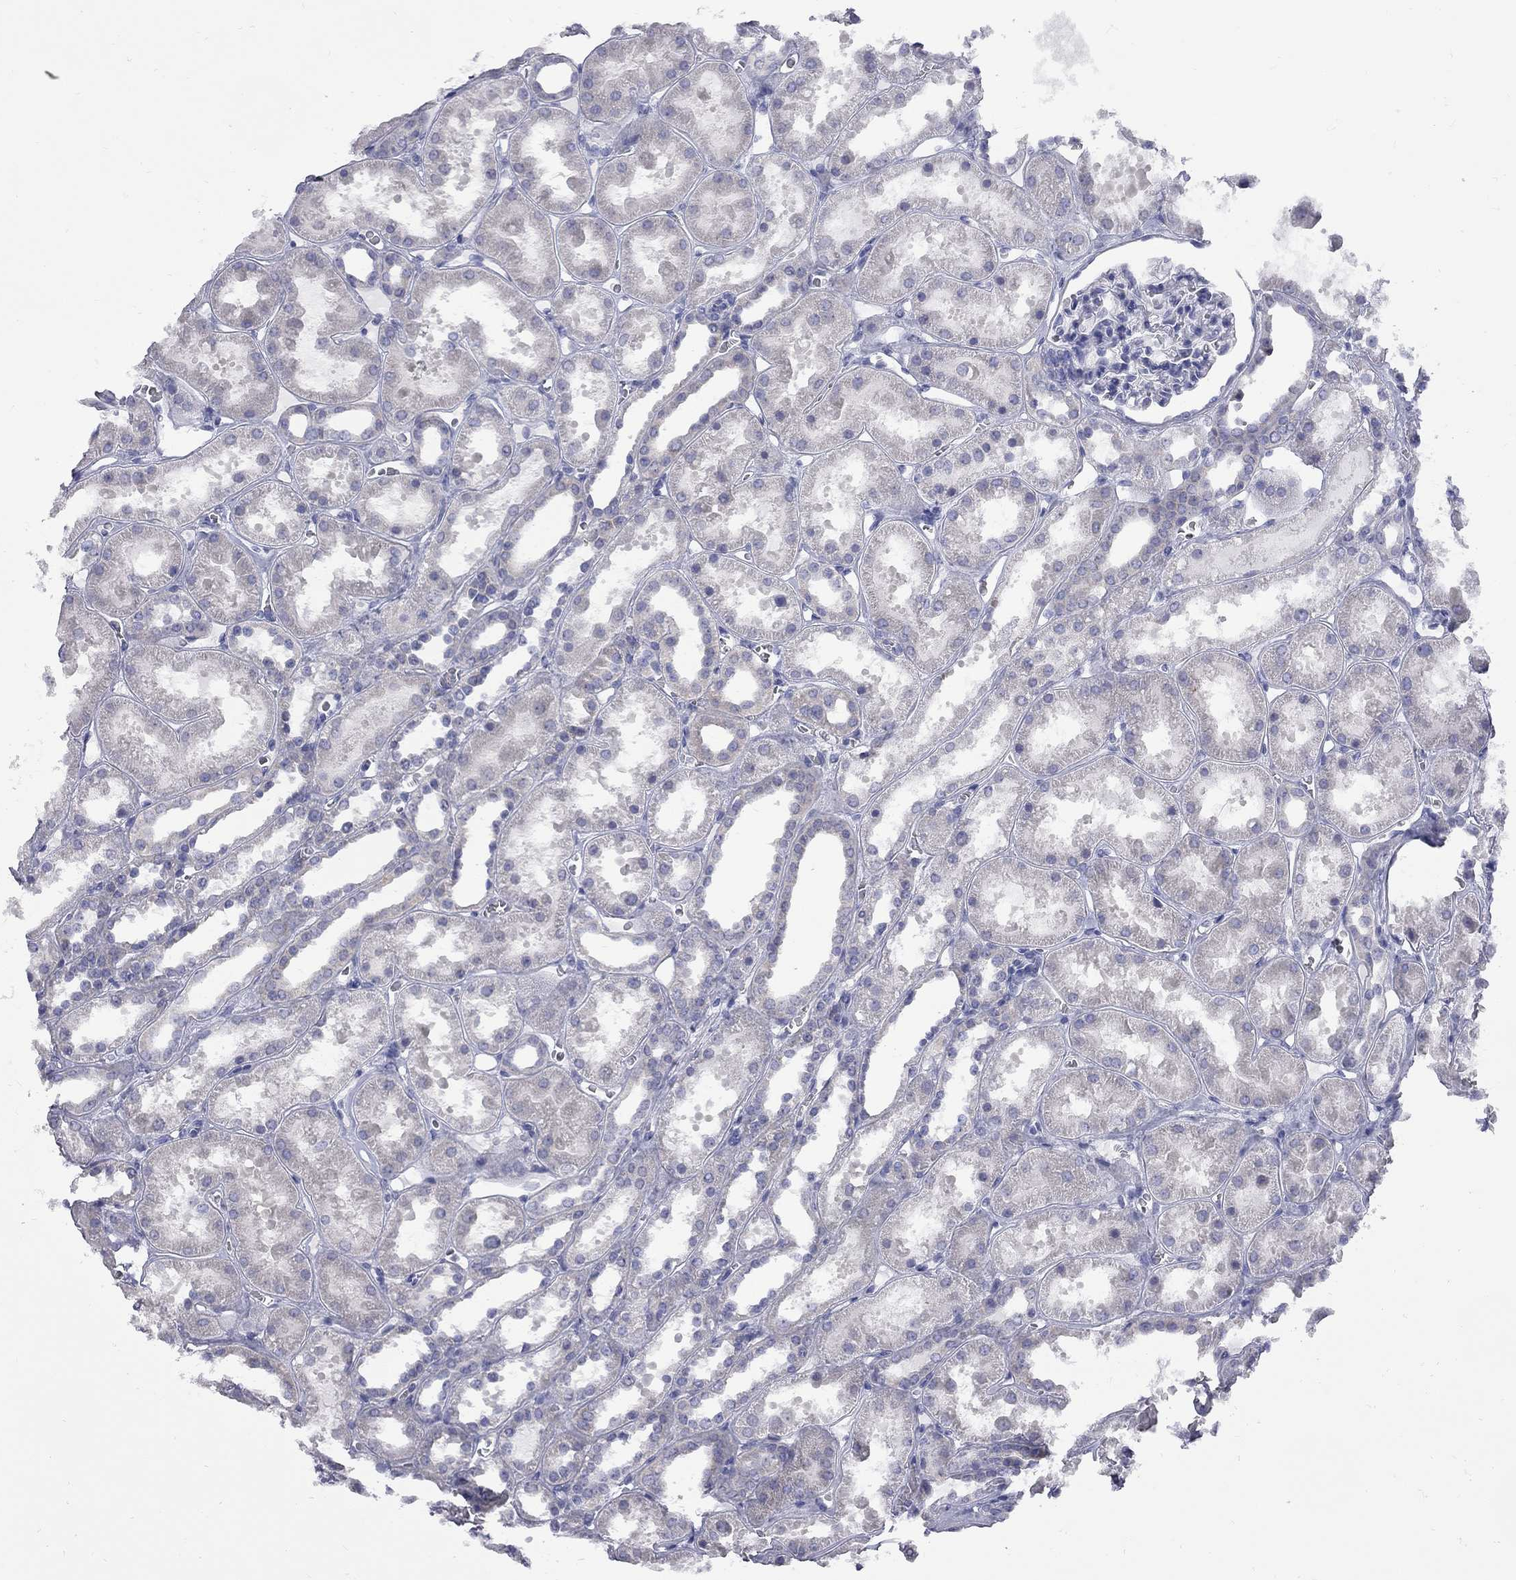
{"staining": {"intensity": "negative", "quantity": "none", "location": "none"}, "tissue": "kidney", "cell_type": "Cells in glomeruli", "image_type": "normal", "snomed": [{"axis": "morphology", "description": "Normal tissue, NOS"}, {"axis": "topography", "description": "Kidney"}], "caption": "Immunohistochemistry of normal human kidney shows no positivity in cells in glomeruli. (Stains: DAB (3,3'-diaminobenzidine) IHC with hematoxylin counter stain, Microscopy: brightfield microscopy at high magnification).", "gene": "ABCB4", "patient": {"sex": "female", "age": 41}}